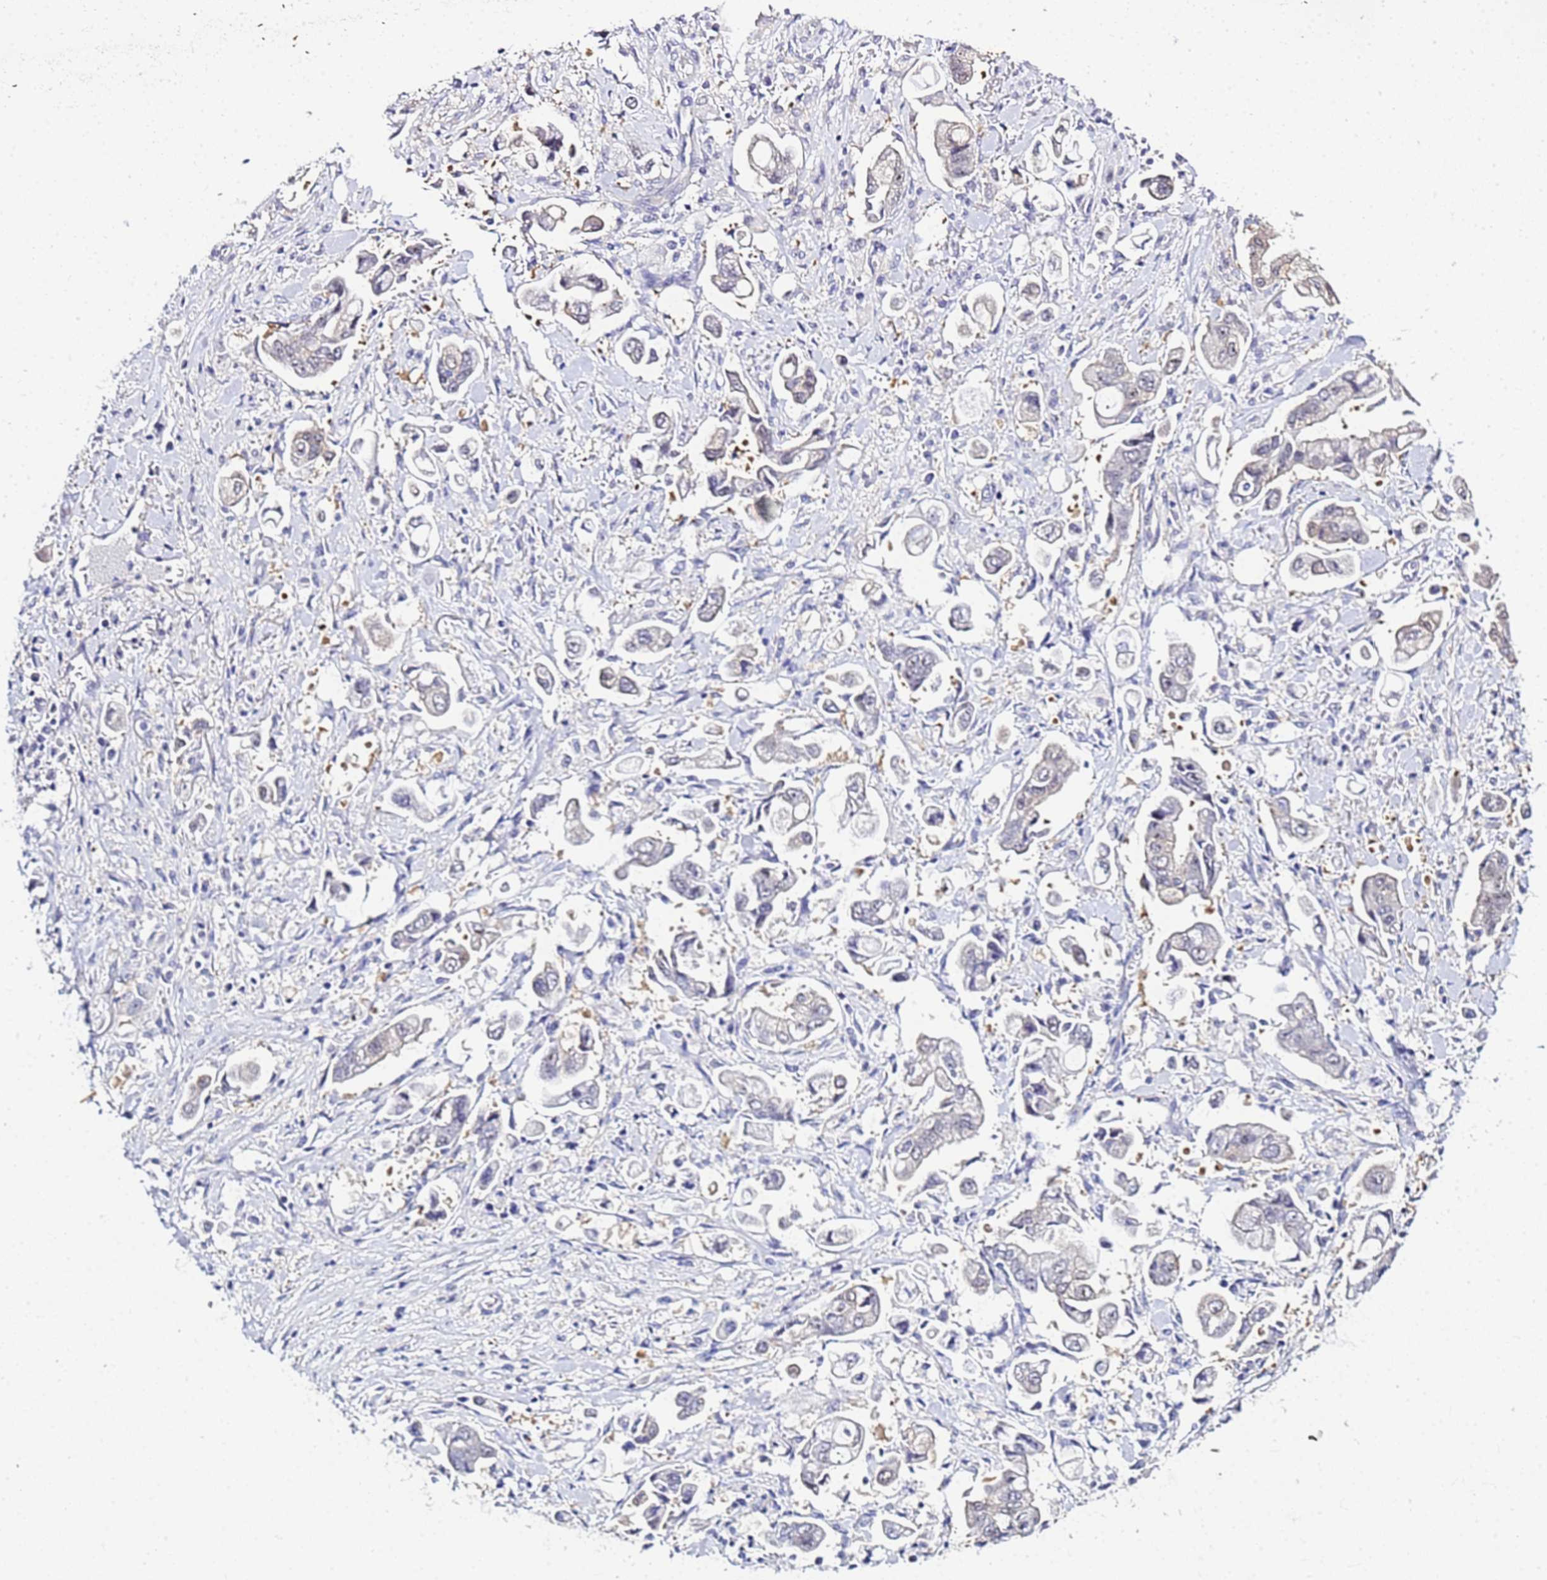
{"staining": {"intensity": "weak", "quantity": "<25%", "location": "cytoplasmic/membranous"}, "tissue": "stomach cancer", "cell_type": "Tumor cells", "image_type": "cancer", "snomed": [{"axis": "morphology", "description": "Adenocarcinoma, NOS"}, {"axis": "topography", "description": "Stomach"}], "caption": "High power microscopy histopathology image of an IHC photomicrograph of stomach cancer (adenocarcinoma), revealing no significant expression in tumor cells.", "gene": "ACTL6B", "patient": {"sex": "male", "age": 62}}